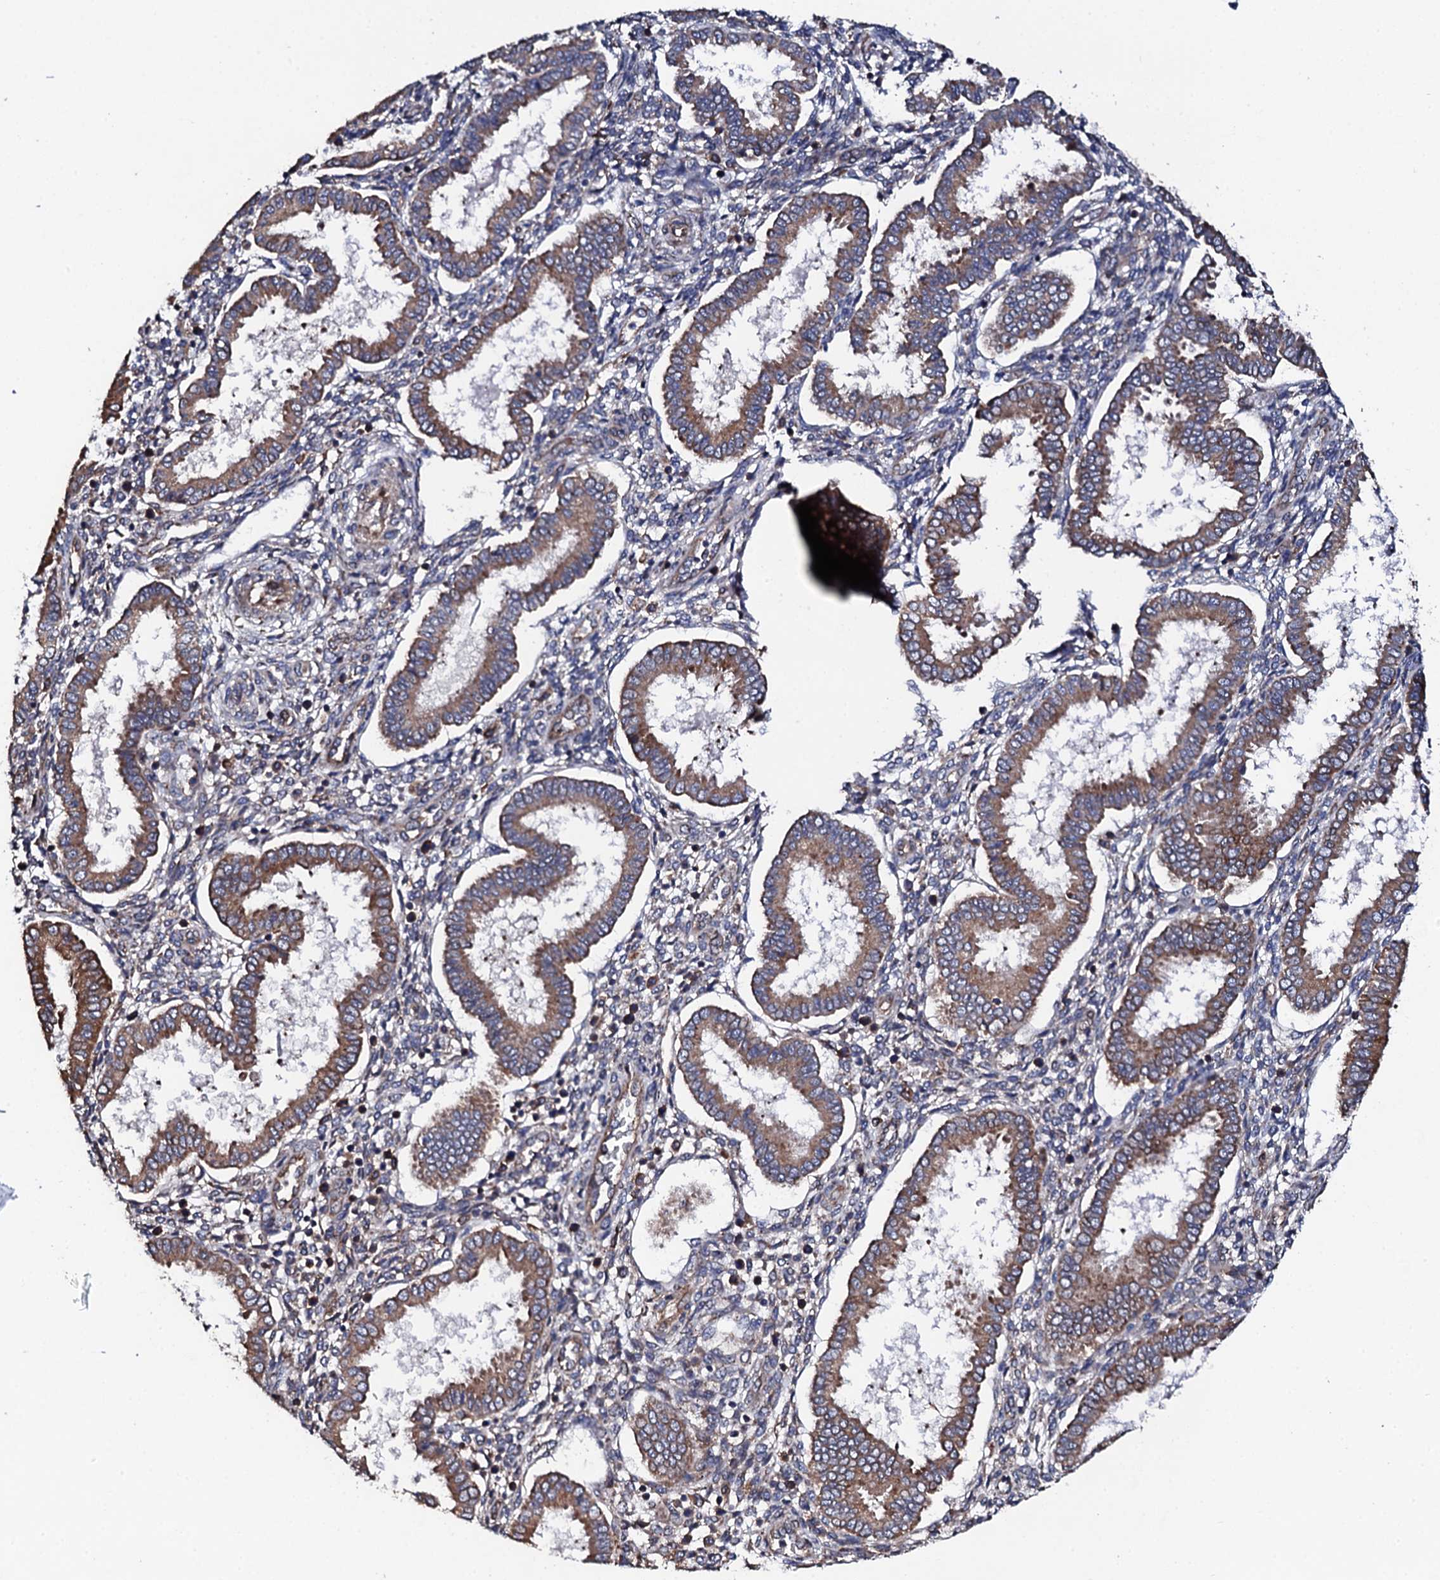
{"staining": {"intensity": "negative", "quantity": "none", "location": "none"}, "tissue": "endometrium", "cell_type": "Cells in endometrial stroma", "image_type": "normal", "snomed": [{"axis": "morphology", "description": "Normal tissue, NOS"}, {"axis": "topography", "description": "Endometrium"}], "caption": "A high-resolution photomicrograph shows immunohistochemistry (IHC) staining of unremarkable endometrium, which shows no significant positivity in cells in endometrial stroma.", "gene": "LIPT2", "patient": {"sex": "female", "age": 24}}